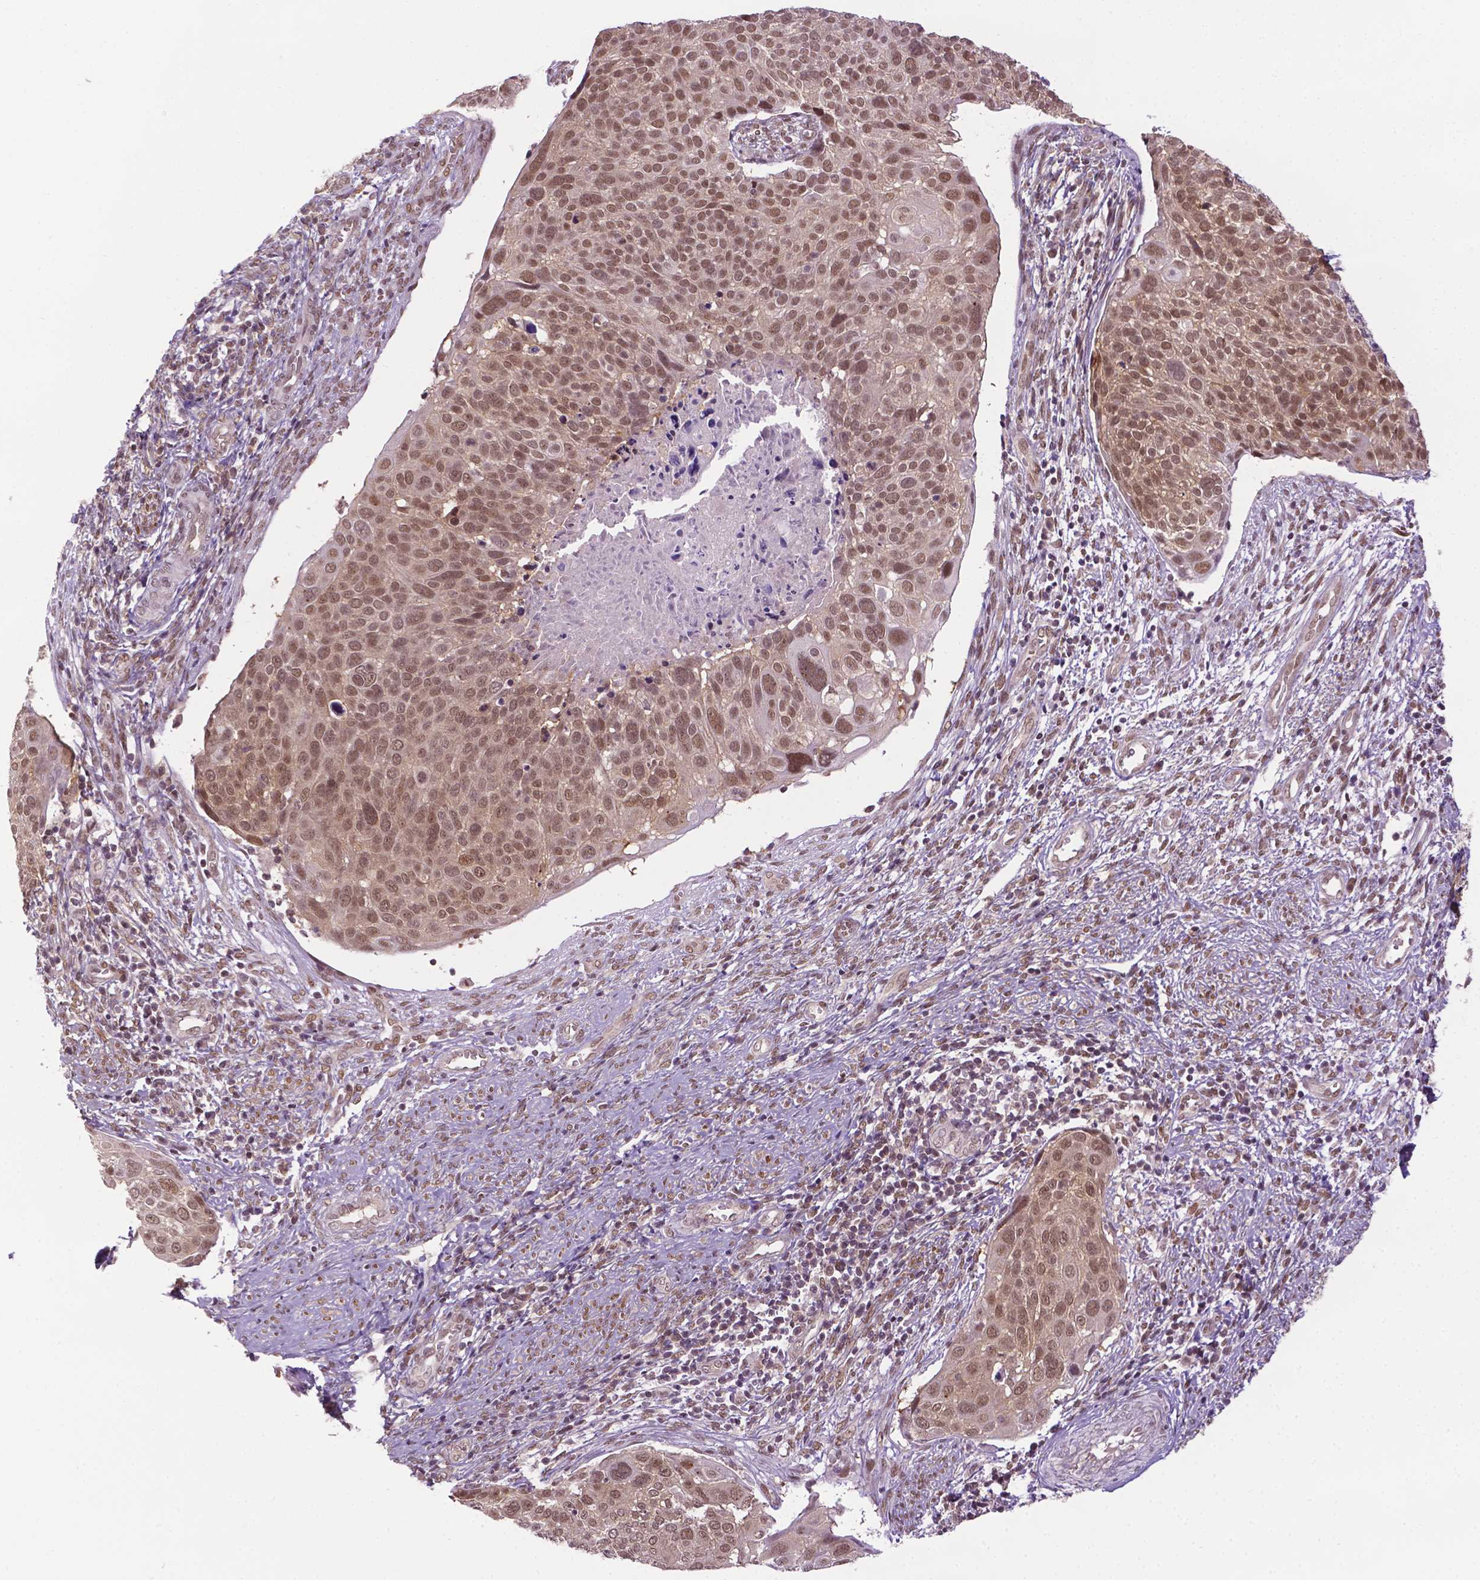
{"staining": {"intensity": "moderate", "quantity": ">75%", "location": "nuclear"}, "tissue": "cervical cancer", "cell_type": "Tumor cells", "image_type": "cancer", "snomed": [{"axis": "morphology", "description": "Squamous cell carcinoma, NOS"}, {"axis": "topography", "description": "Cervix"}], "caption": "Protein staining by immunohistochemistry exhibits moderate nuclear positivity in about >75% of tumor cells in cervical cancer (squamous cell carcinoma).", "gene": "UBQLN4", "patient": {"sex": "female", "age": 39}}